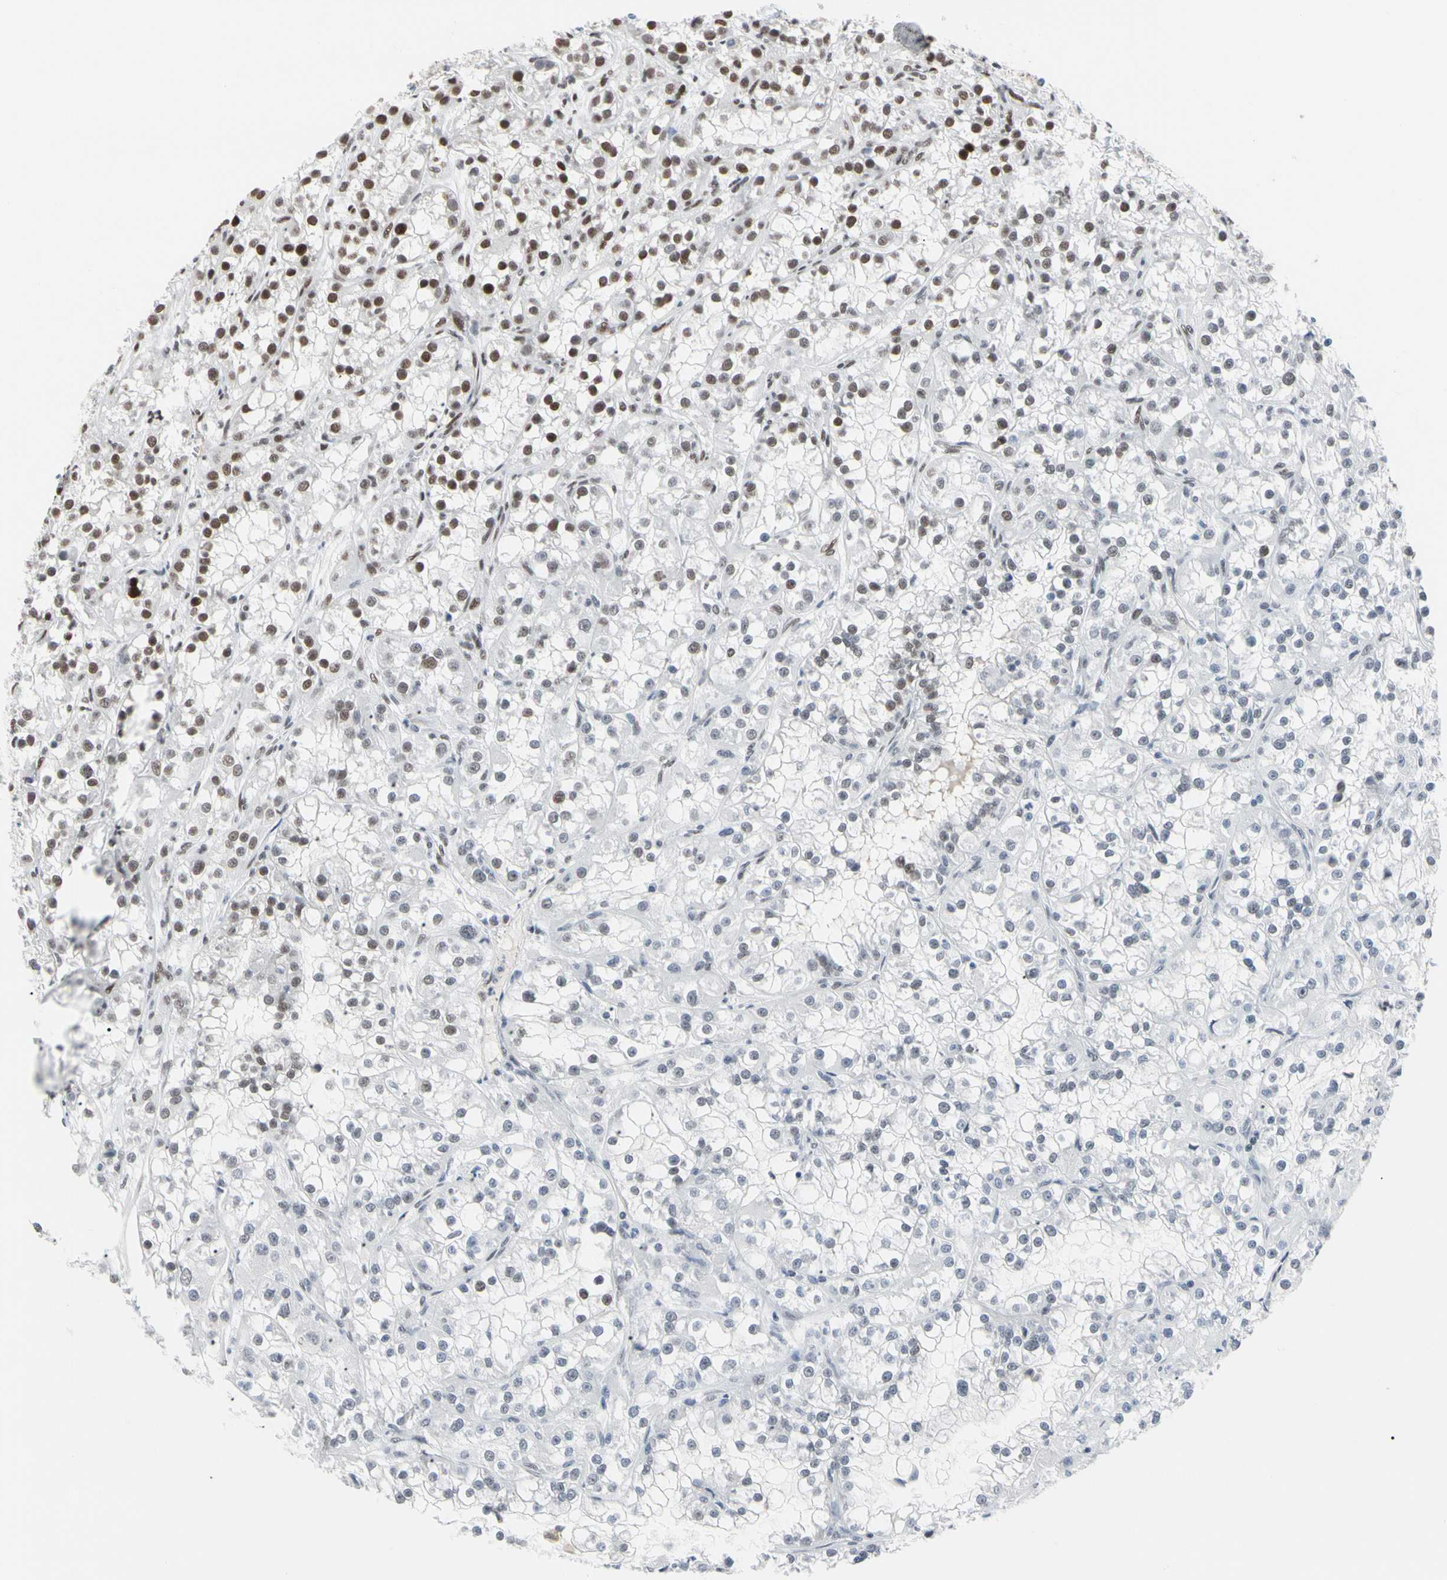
{"staining": {"intensity": "strong", "quantity": "<25%", "location": "nuclear"}, "tissue": "renal cancer", "cell_type": "Tumor cells", "image_type": "cancer", "snomed": [{"axis": "morphology", "description": "Adenocarcinoma, NOS"}, {"axis": "topography", "description": "Kidney"}], "caption": "A brown stain highlights strong nuclear positivity of a protein in adenocarcinoma (renal) tumor cells. (IHC, brightfield microscopy, high magnification).", "gene": "FAM98B", "patient": {"sex": "female", "age": 52}}